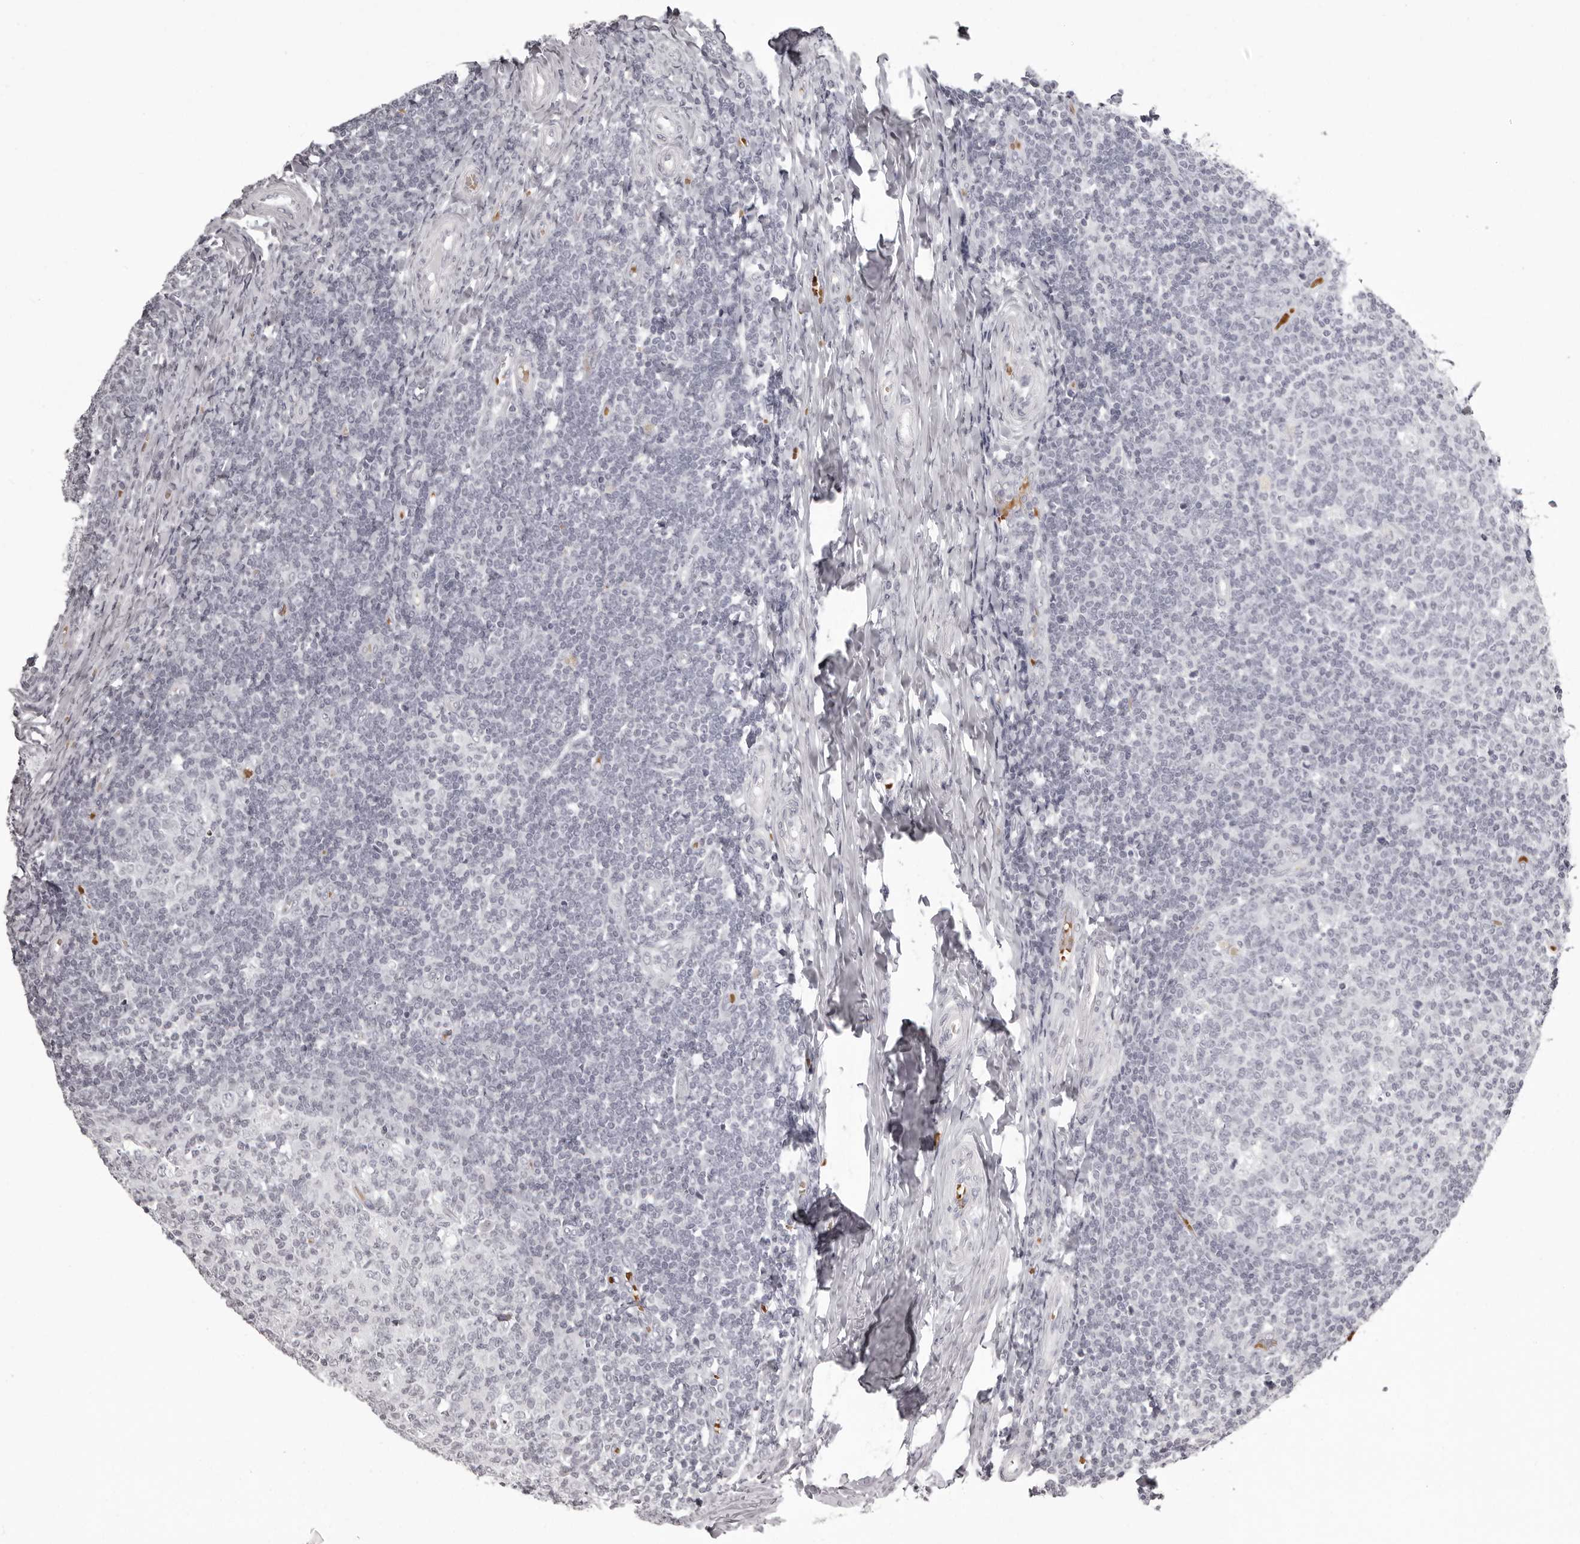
{"staining": {"intensity": "negative", "quantity": "none", "location": "none"}, "tissue": "tonsil", "cell_type": "Germinal center cells", "image_type": "normal", "snomed": [{"axis": "morphology", "description": "Normal tissue, NOS"}, {"axis": "topography", "description": "Tonsil"}], "caption": "DAB (3,3'-diaminobenzidine) immunohistochemical staining of benign tonsil reveals no significant positivity in germinal center cells.", "gene": "C8orf74", "patient": {"sex": "female", "age": 19}}